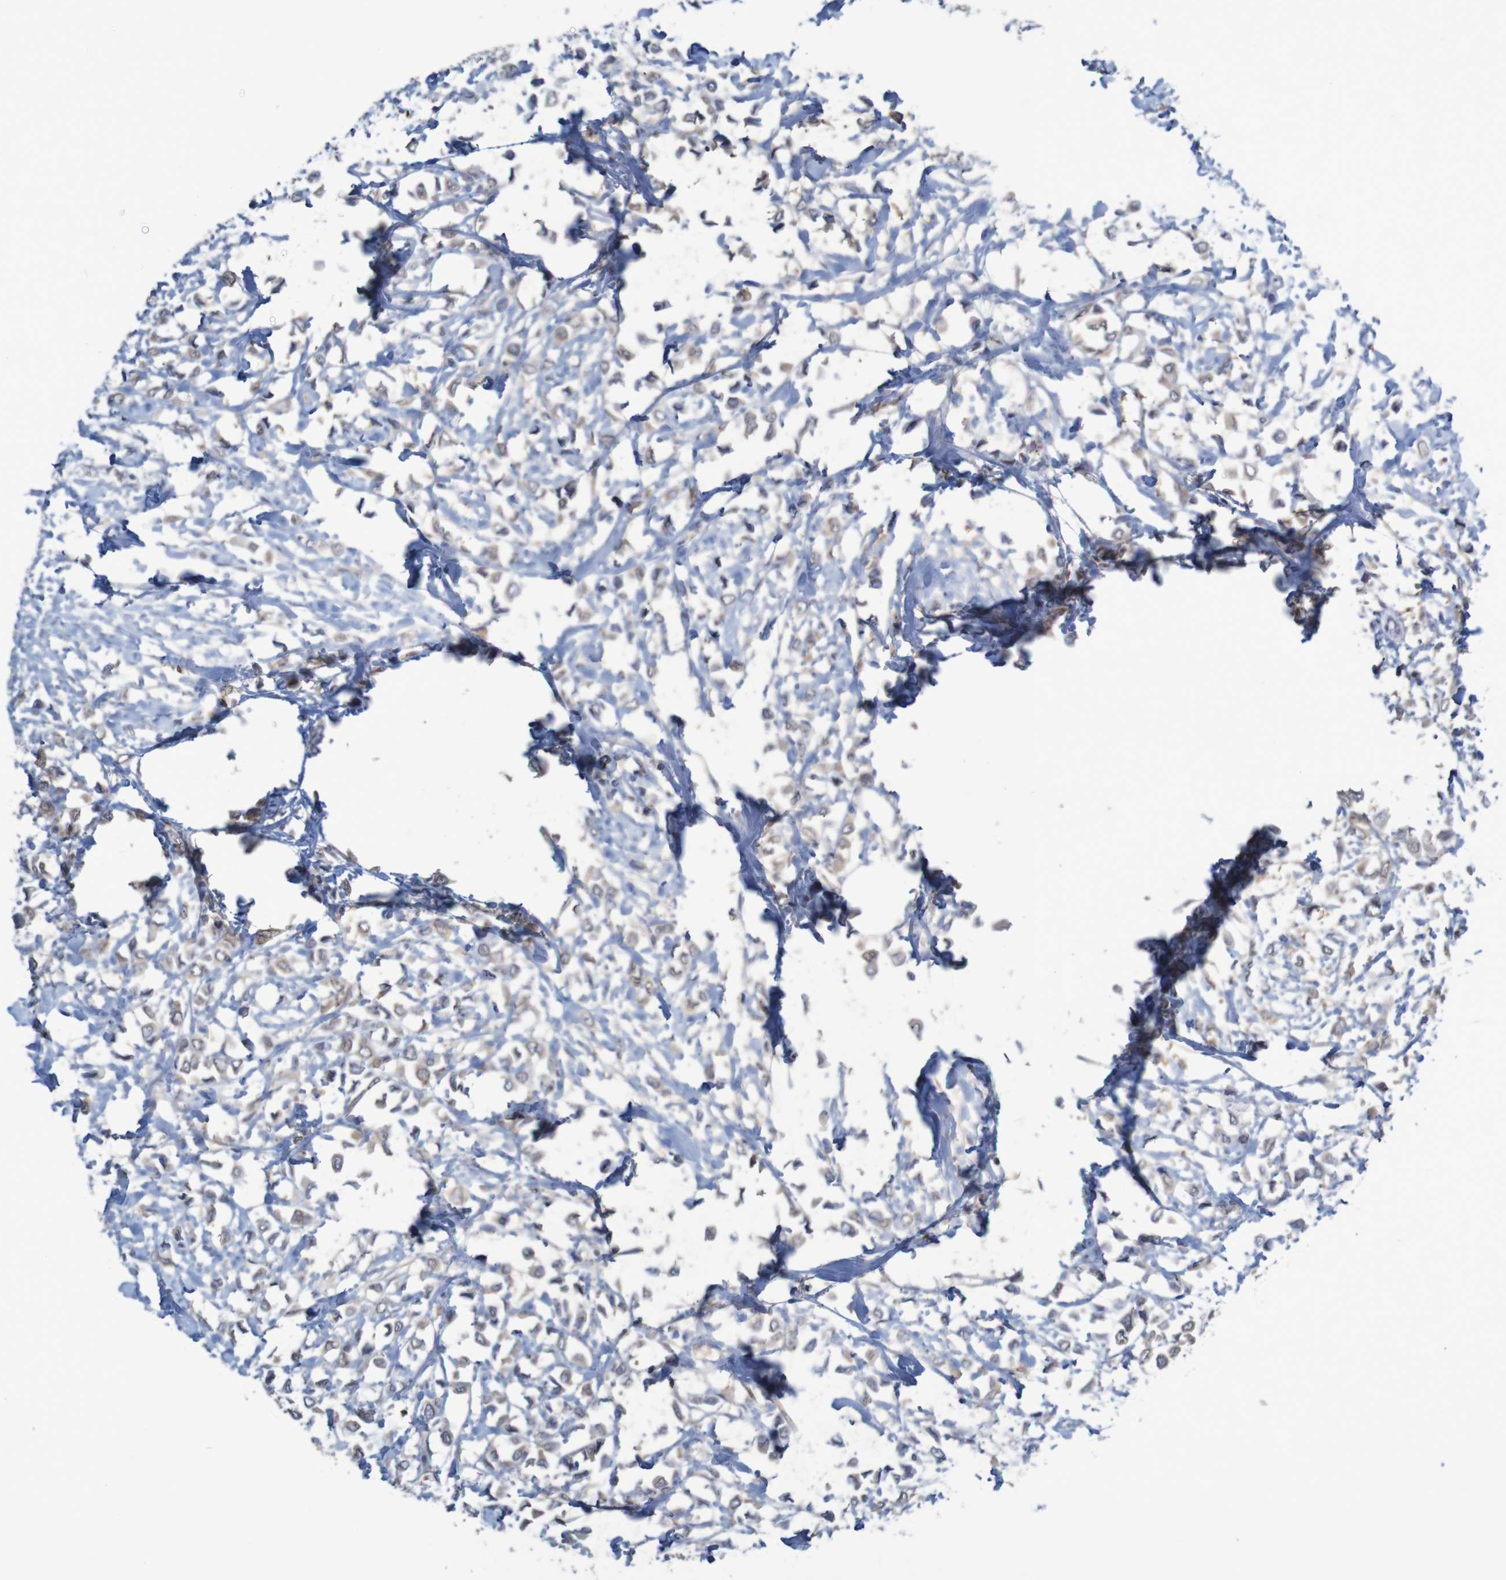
{"staining": {"intensity": "weak", "quantity": "25%-75%", "location": "cytoplasmic/membranous"}, "tissue": "breast cancer", "cell_type": "Tumor cells", "image_type": "cancer", "snomed": [{"axis": "morphology", "description": "Lobular carcinoma"}, {"axis": "topography", "description": "Breast"}], "caption": "Approximately 25%-75% of tumor cells in human lobular carcinoma (breast) demonstrate weak cytoplasmic/membranous protein staining as visualized by brown immunohistochemical staining.", "gene": "ANKK1", "patient": {"sex": "female", "age": 51}}